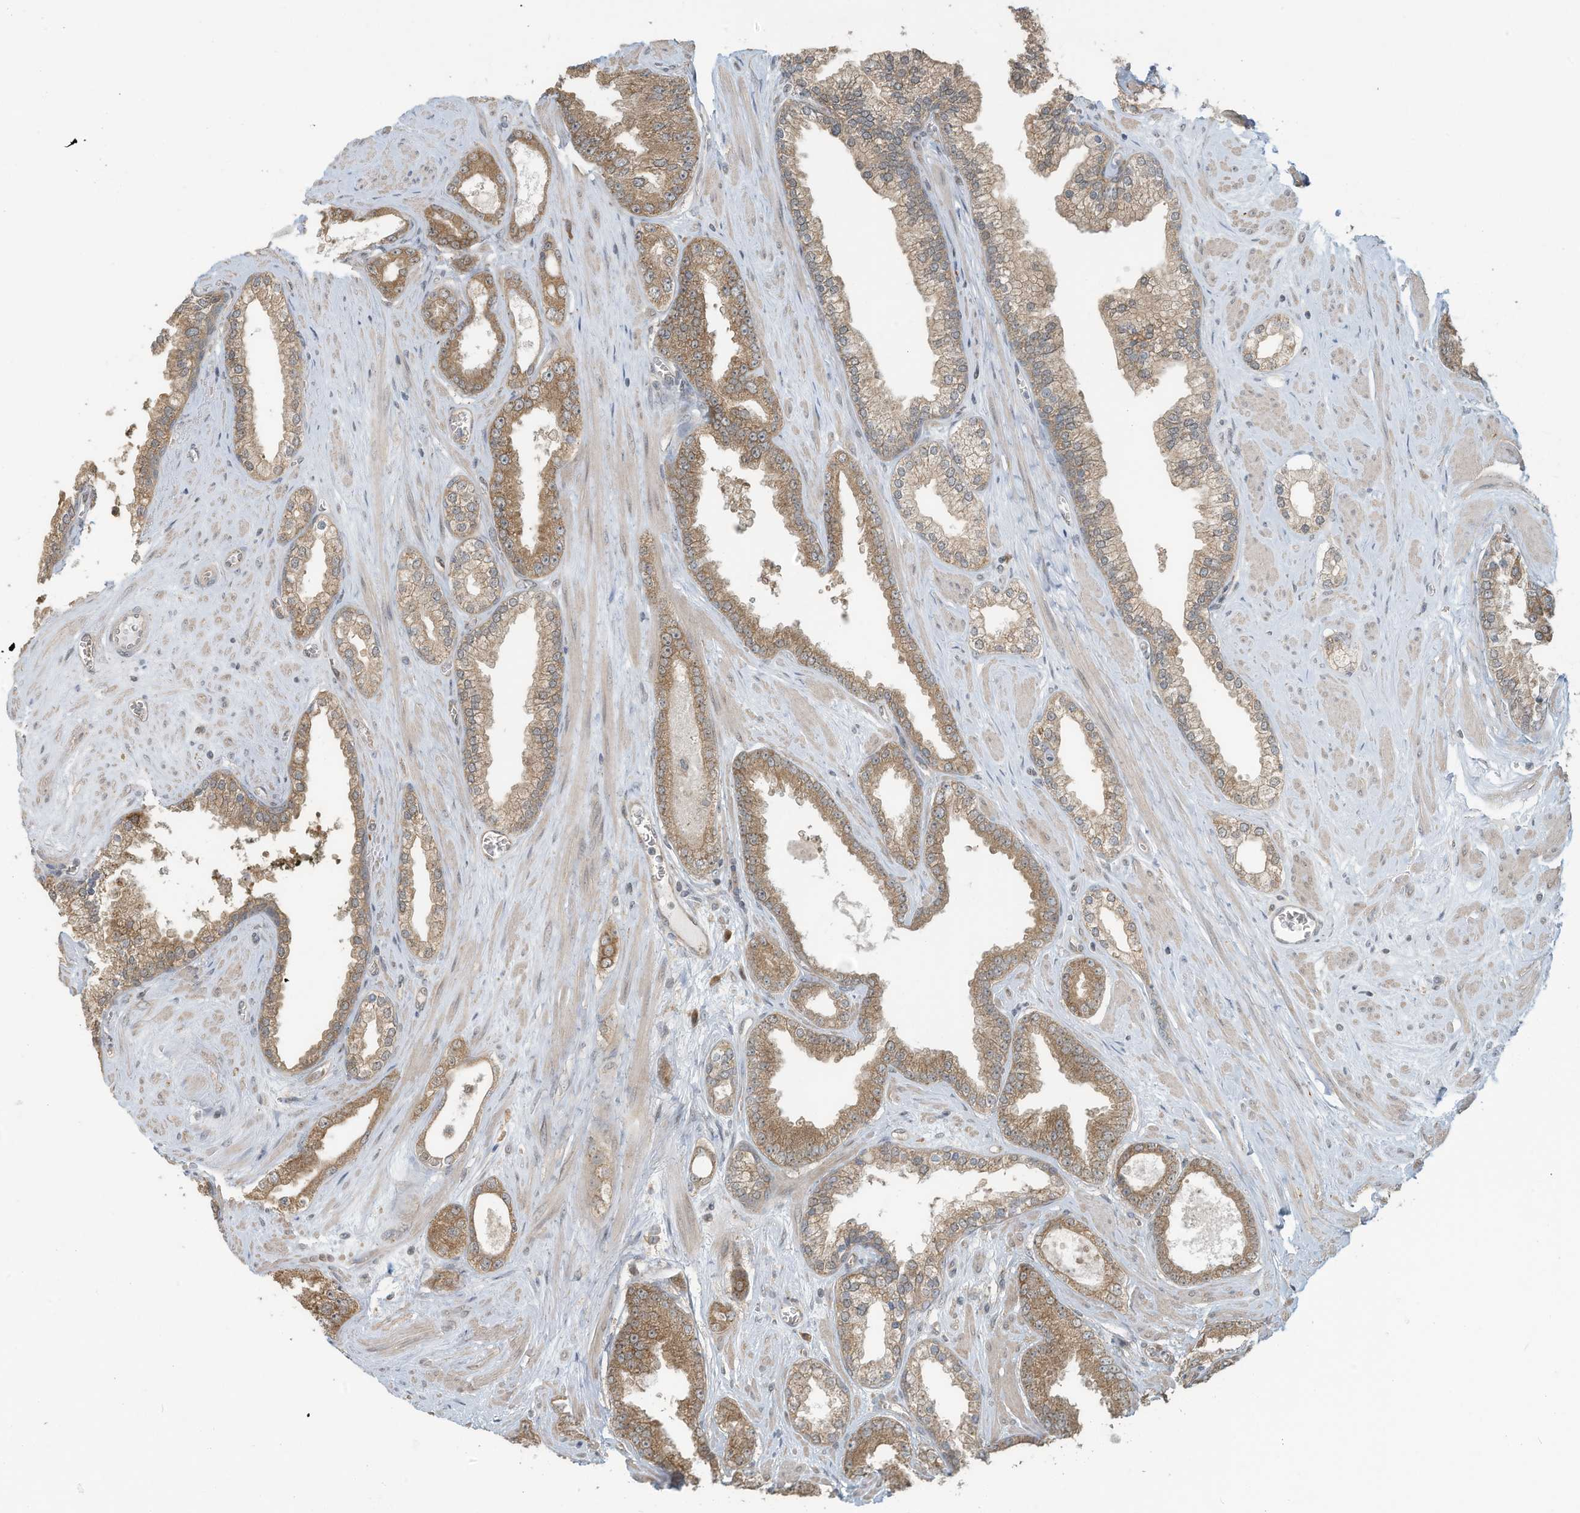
{"staining": {"intensity": "moderate", "quantity": ">75%", "location": "cytoplasmic/membranous"}, "tissue": "prostate cancer", "cell_type": "Tumor cells", "image_type": "cancer", "snomed": [{"axis": "morphology", "description": "Adenocarcinoma, Low grade"}, {"axis": "topography", "description": "Prostate"}], "caption": "Protein expression by immunohistochemistry demonstrates moderate cytoplasmic/membranous expression in approximately >75% of tumor cells in prostate adenocarcinoma (low-grade).", "gene": "ERI2", "patient": {"sex": "male", "age": 62}}